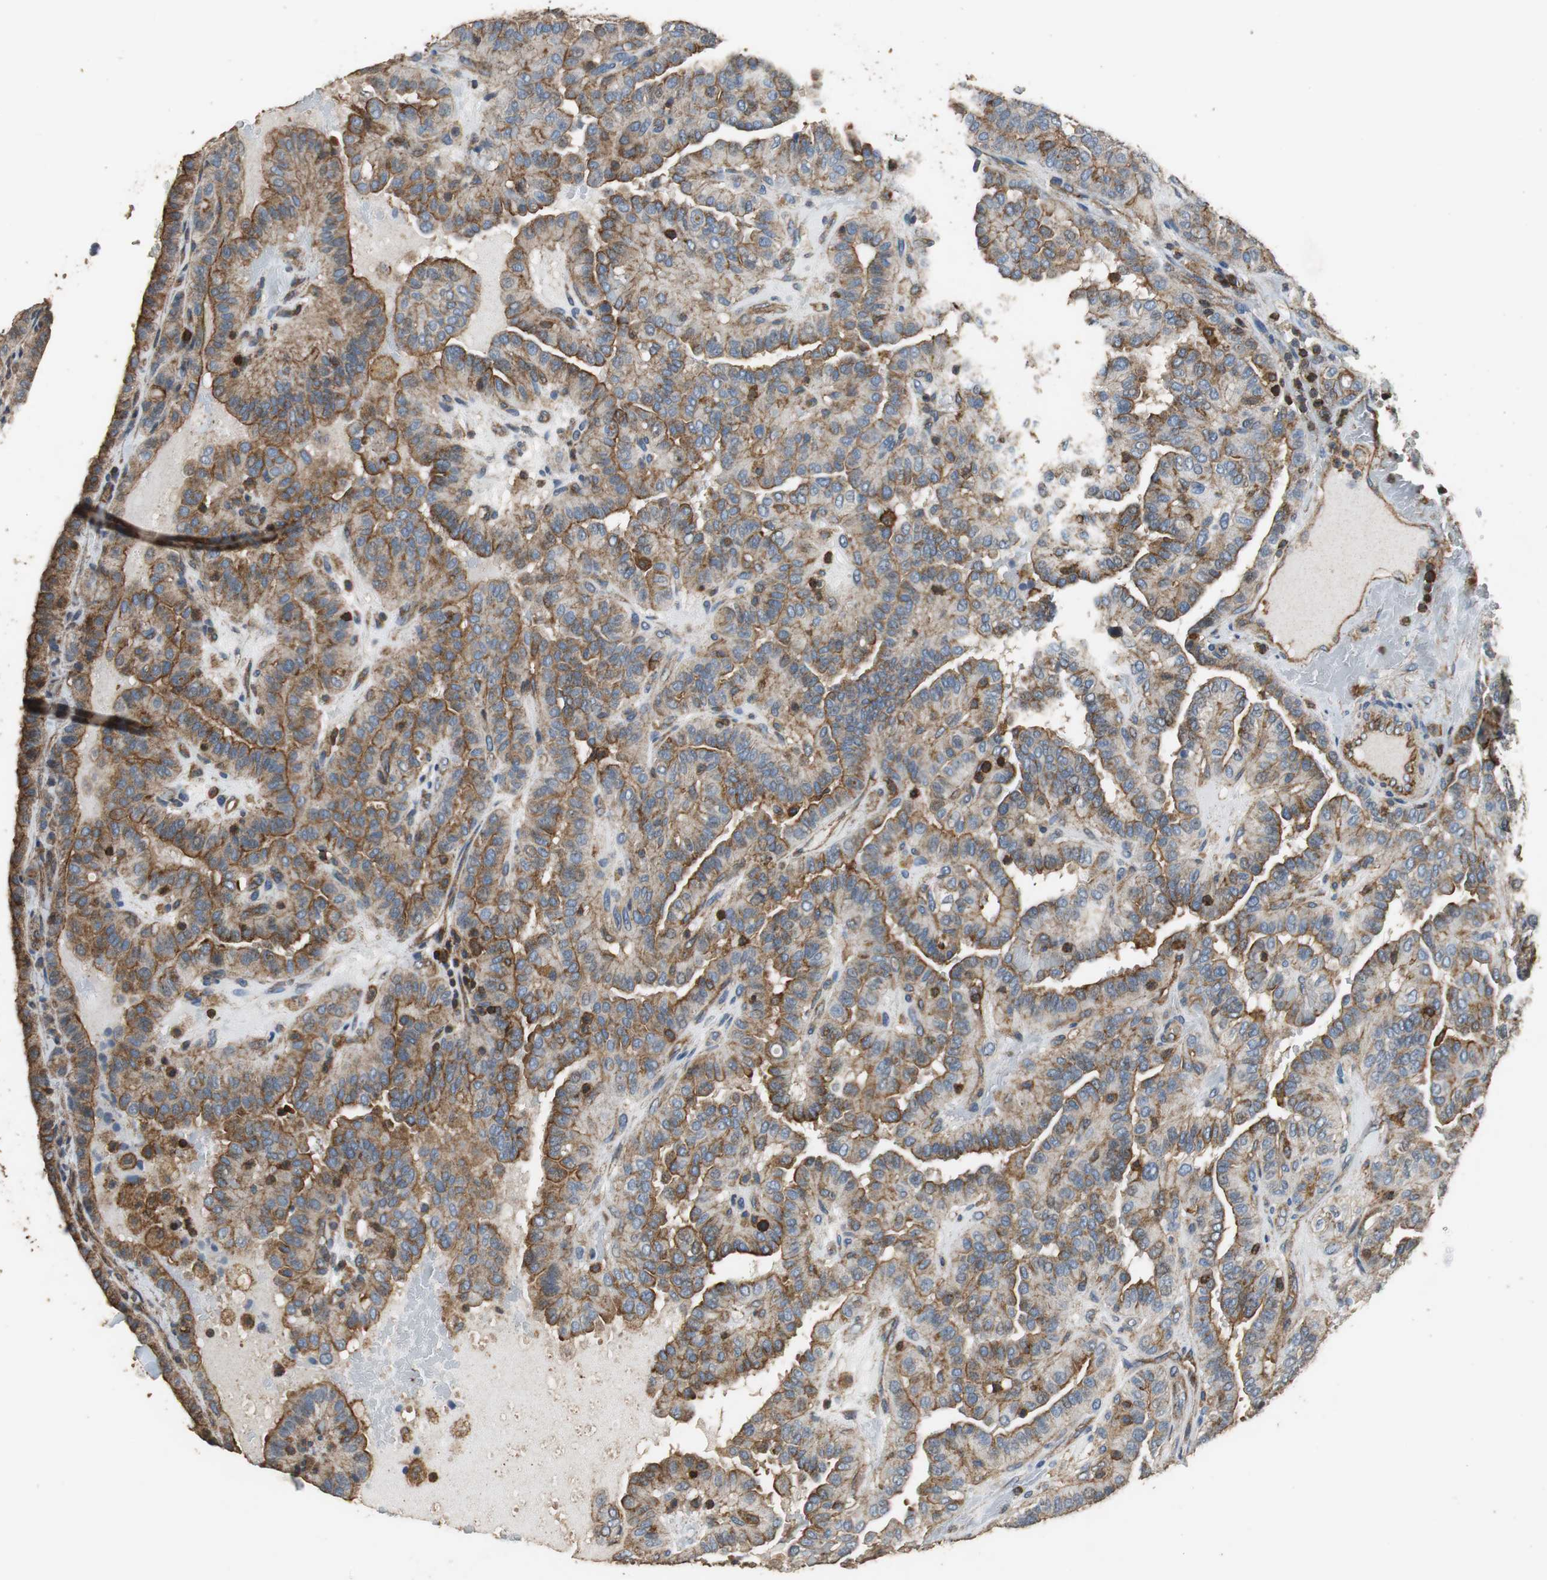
{"staining": {"intensity": "moderate", "quantity": ">75%", "location": "cytoplasmic/membranous"}, "tissue": "thyroid cancer", "cell_type": "Tumor cells", "image_type": "cancer", "snomed": [{"axis": "morphology", "description": "Papillary adenocarcinoma, NOS"}, {"axis": "topography", "description": "Thyroid gland"}], "caption": "The image demonstrates immunohistochemical staining of thyroid cancer. There is moderate cytoplasmic/membranous positivity is appreciated in approximately >75% of tumor cells.", "gene": "PRKRA", "patient": {"sex": "male", "age": 77}}